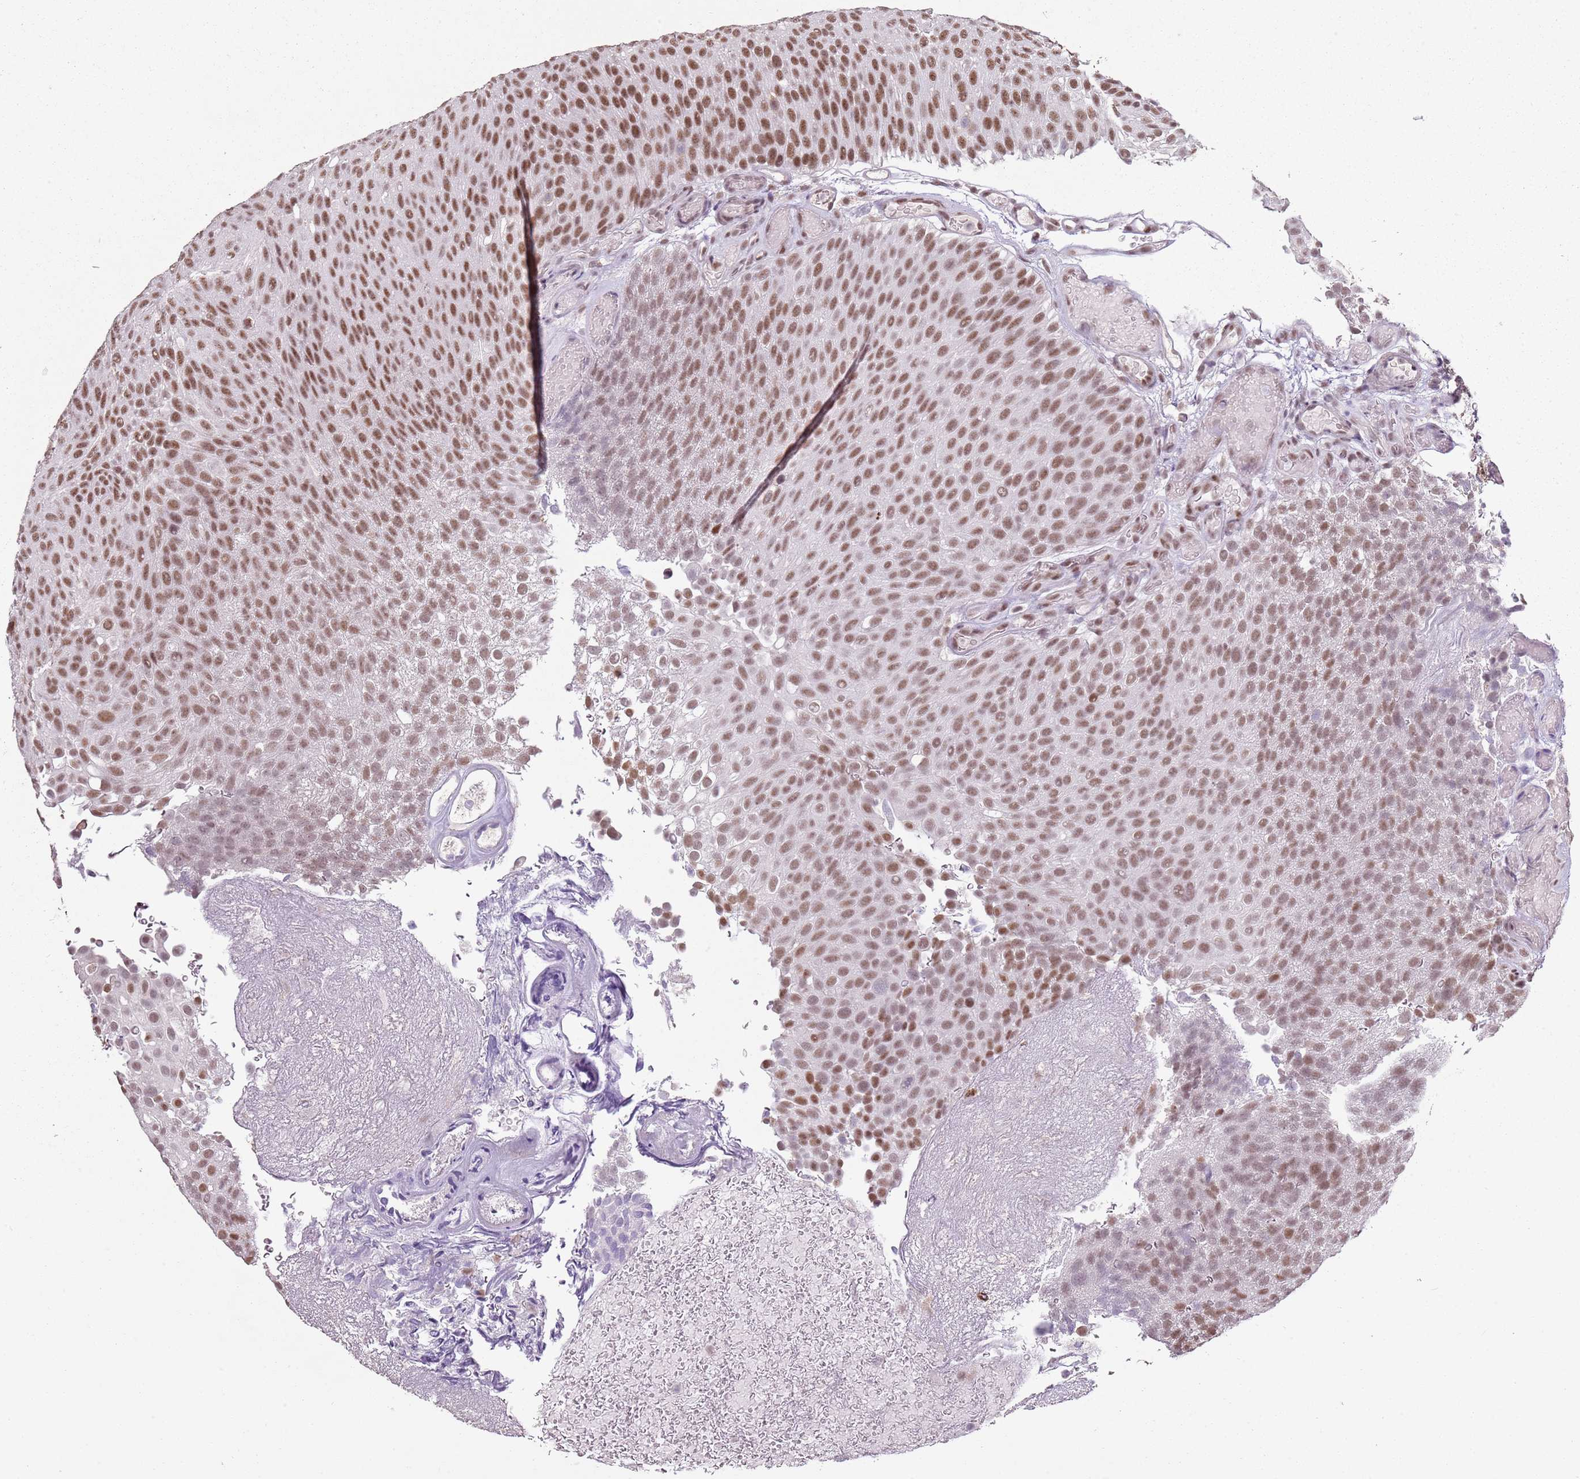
{"staining": {"intensity": "moderate", "quantity": ">75%", "location": "nuclear"}, "tissue": "urothelial cancer", "cell_type": "Tumor cells", "image_type": "cancer", "snomed": [{"axis": "morphology", "description": "Urothelial carcinoma, Low grade"}, {"axis": "topography", "description": "Urinary bladder"}], "caption": "High-magnification brightfield microscopy of urothelial cancer stained with DAB (brown) and counterstained with hematoxylin (blue). tumor cells exhibit moderate nuclear staining is seen in approximately>75% of cells.", "gene": "ARL14EP", "patient": {"sex": "male", "age": 78}}